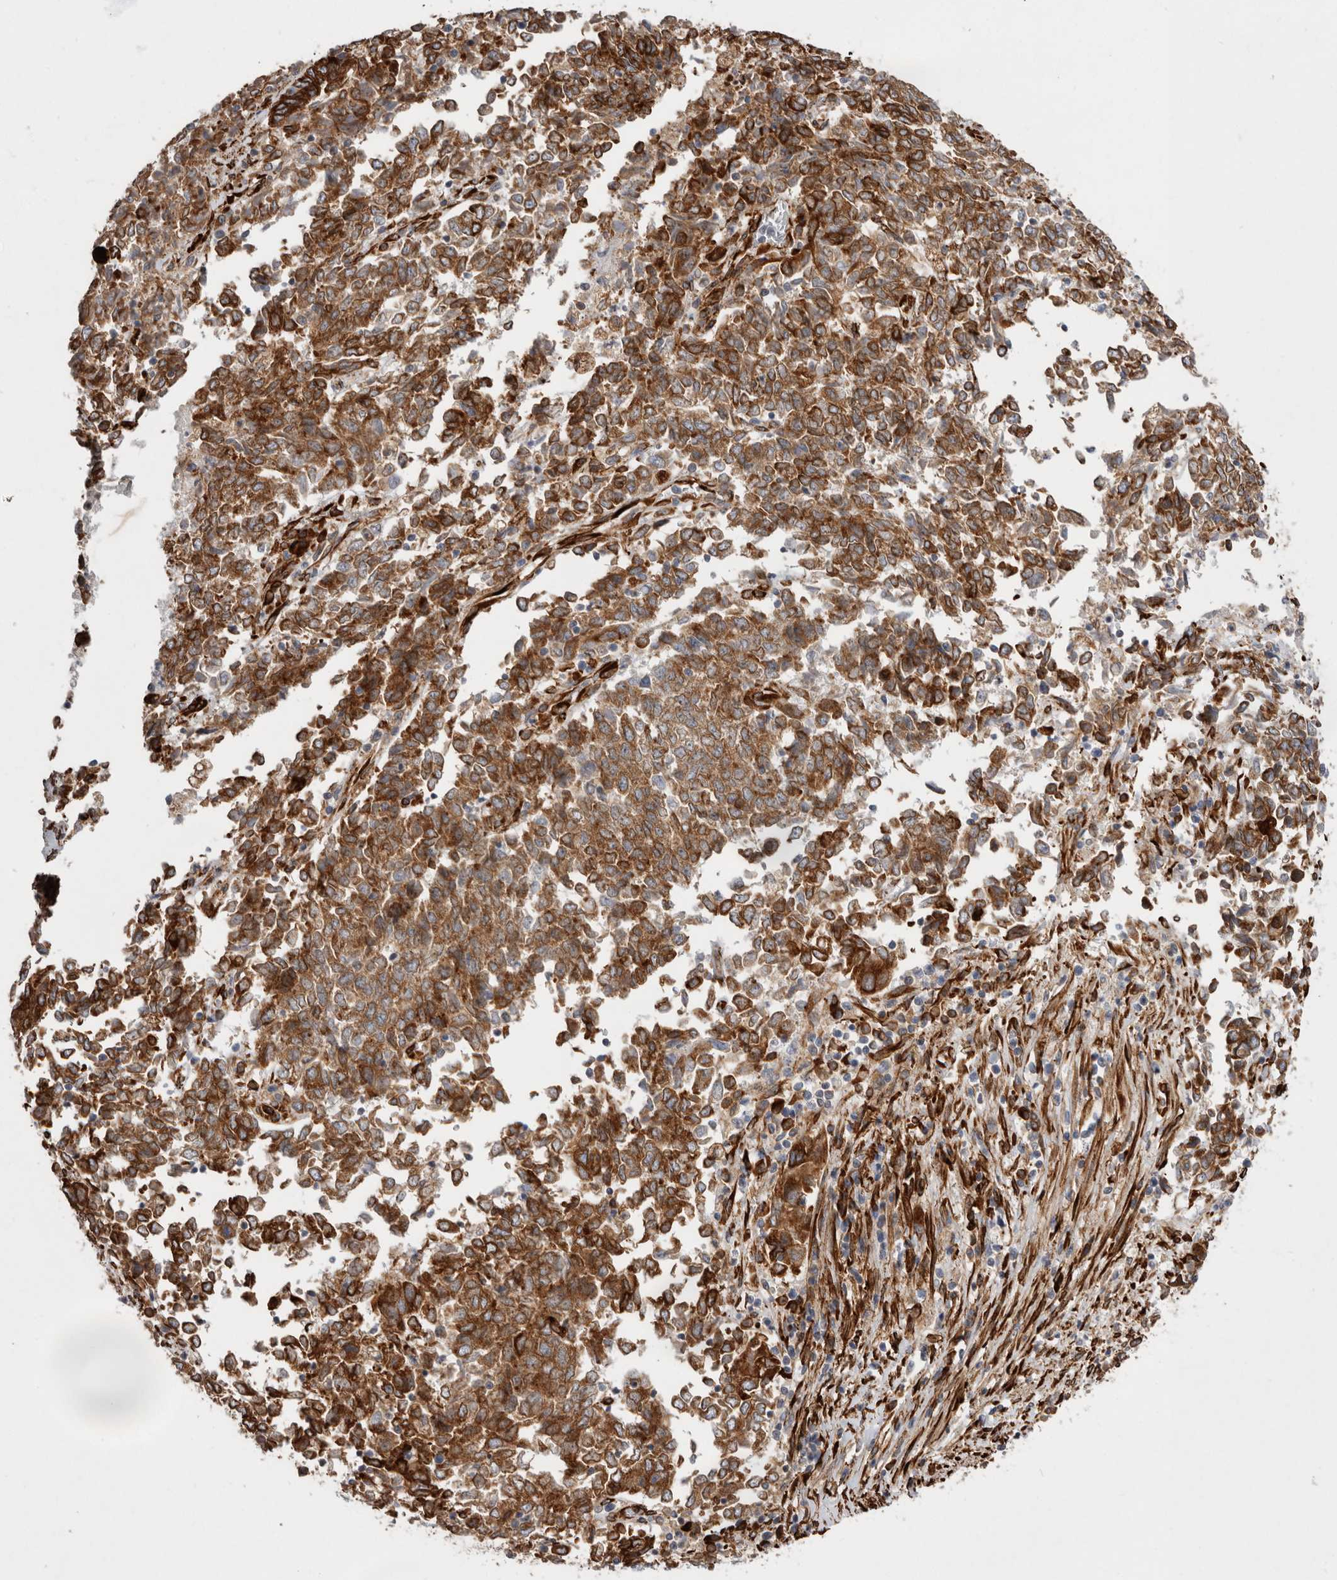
{"staining": {"intensity": "strong", "quantity": ">75%", "location": "cytoplasmic/membranous"}, "tissue": "endometrial cancer", "cell_type": "Tumor cells", "image_type": "cancer", "snomed": [{"axis": "morphology", "description": "Adenocarcinoma, NOS"}, {"axis": "topography", "description": "Endometrium"}], "caption": "Immunohistochemical staining of adenocarcinoma (endometrial) reveals high levels of strong cytoplasmic/membranous protein positivity in approximately >75% of tumor cells. (Stains: DAB (3,3'-diaminobenzidine) in brown, nuclei in blue, Microscopy: brightfield microscopy at high magnification).", "gene": "WDTC1", "patient": {"sex": "female", "age": 80}}